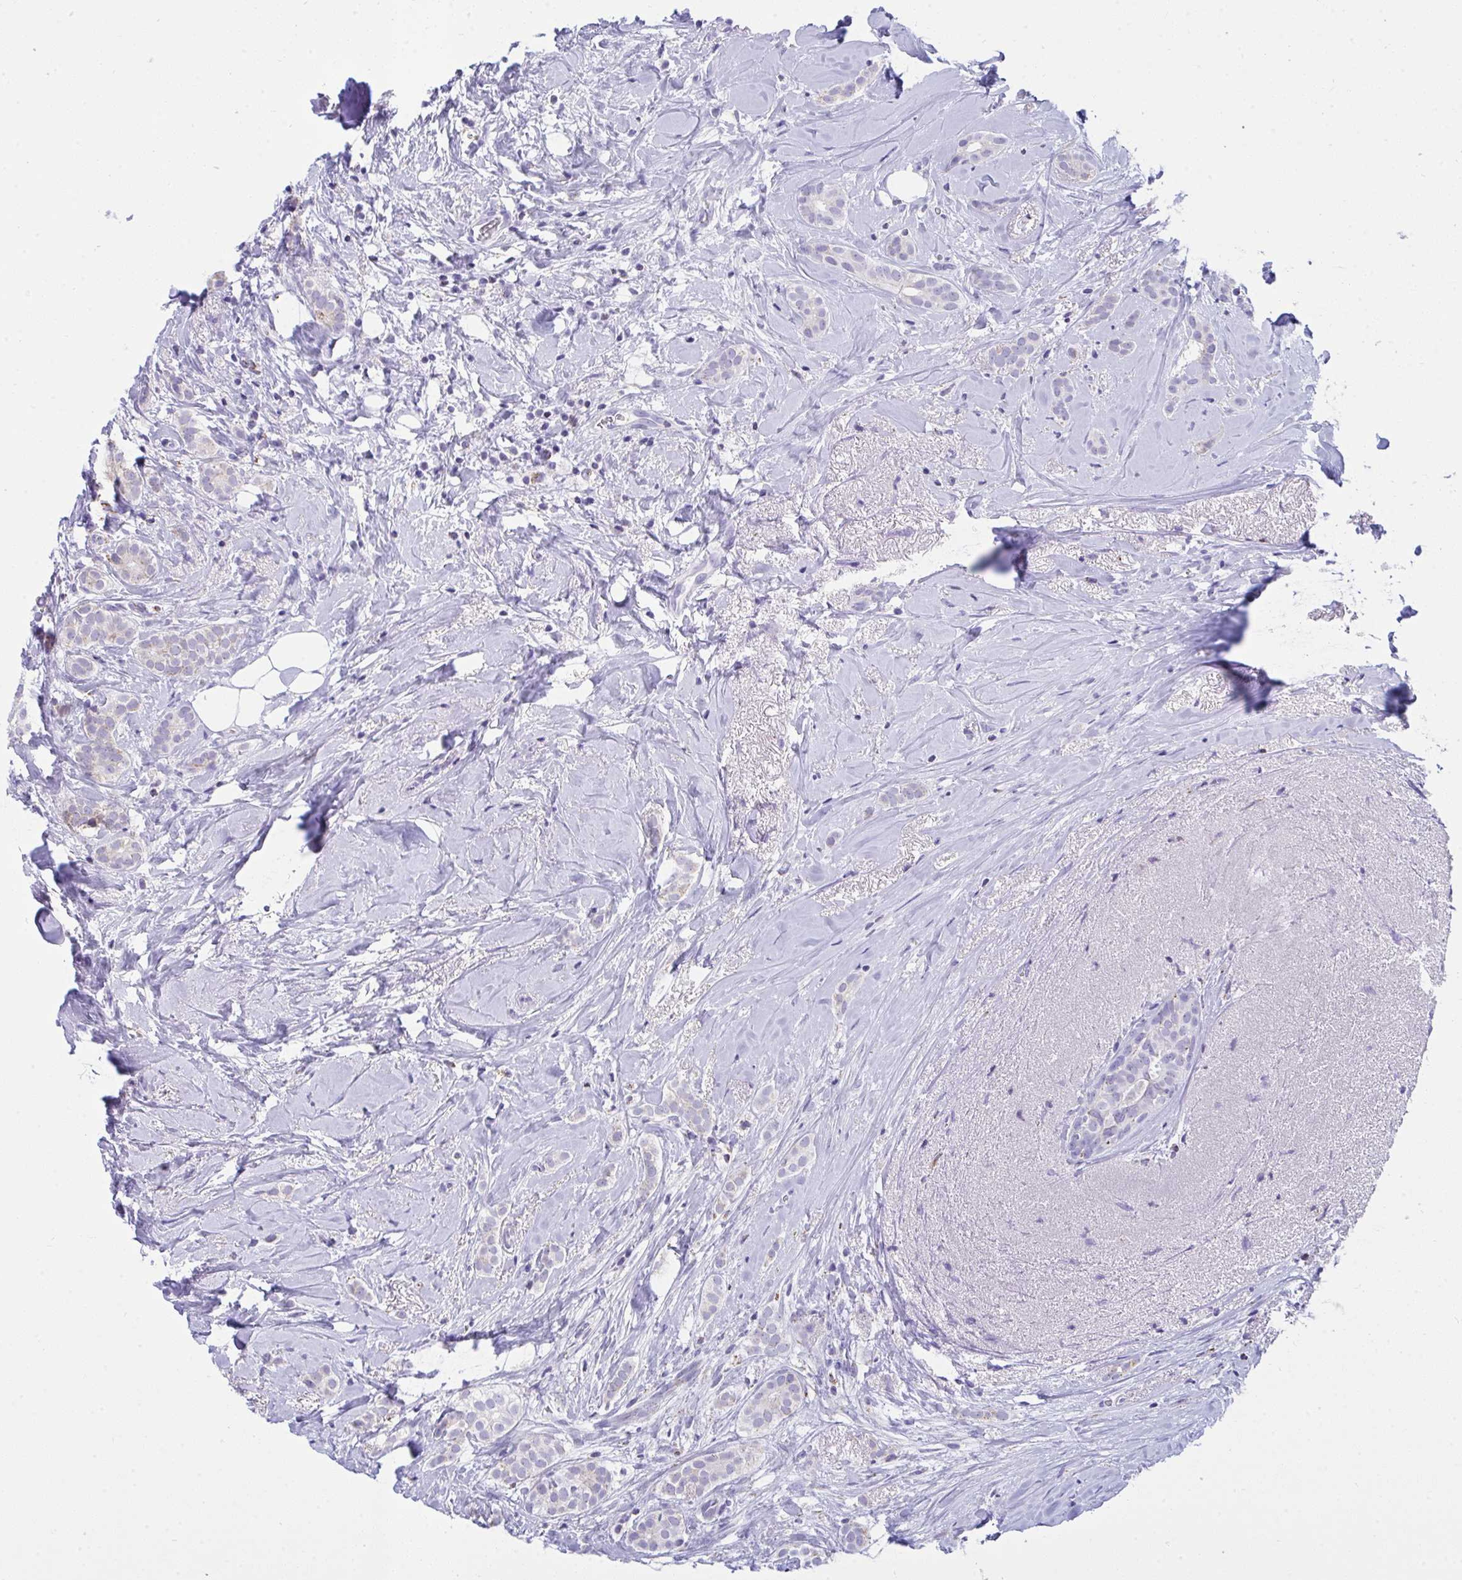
{"staining": {"intensity": "negative", "quantity": "none", "location": "none"}, "tissue": "breast cancer", "cell_type": "Tumor cells", "image_type": "cancer", "snomed": [{"axis": "morphology", "description": "Duct carcinoma"}, {"axis": "topography", "description": "Breast"}], "caption": "Tumor cells are negative for brown protein staining in infiltrating ductal carcinoma (breast).", "gene": "PLA2G12B", "patient": {"sex": "female", "age": 65}}